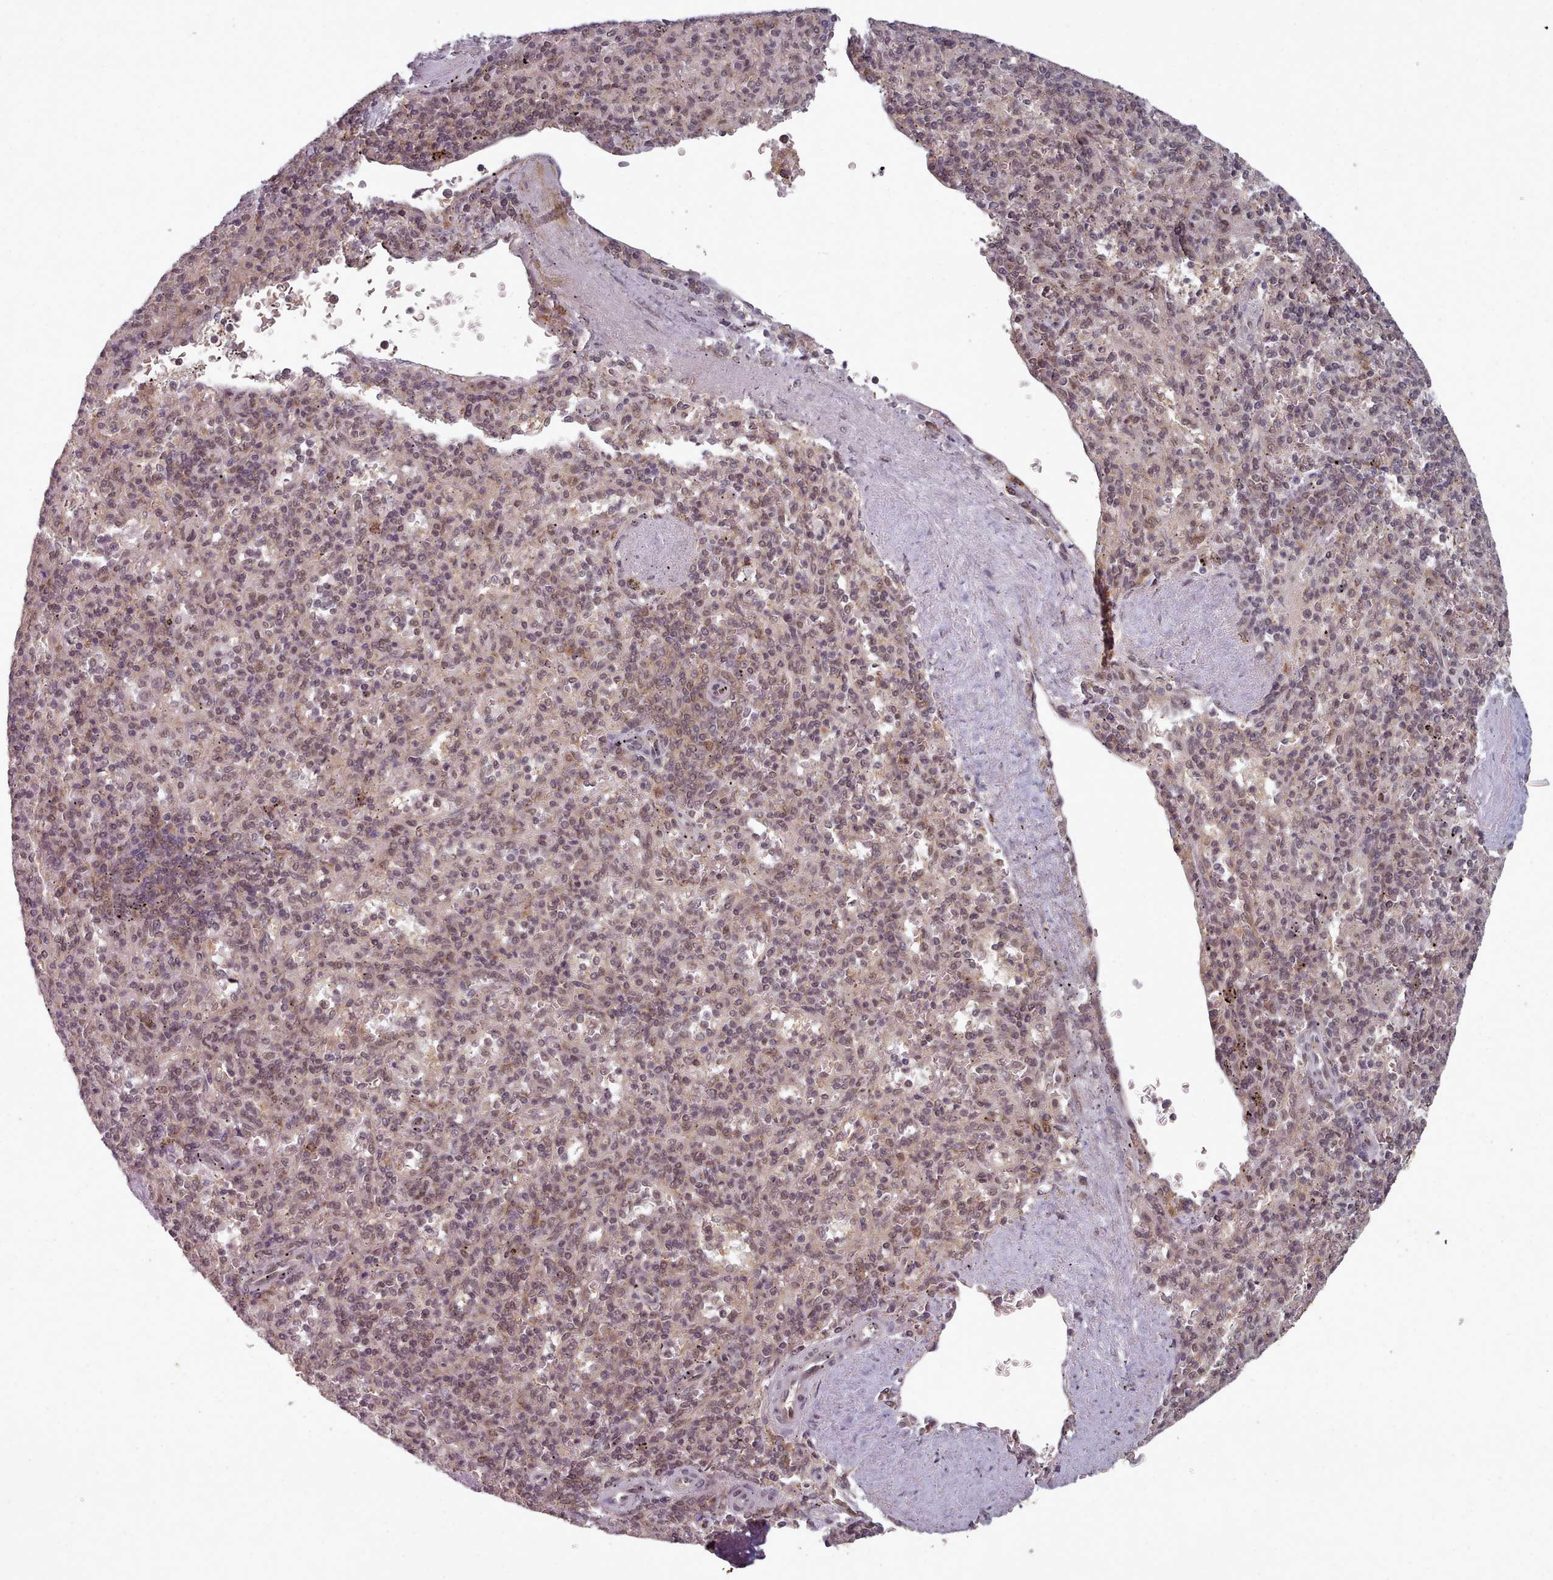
{"staining": {"intensity": "moderate", "quantity": "25%-75%", "location": "cytoplasmic/membranous,nuclear"}, "tissue": "spleen", "cell_type": "Cells in red pulp", "image_type": "normal", "snomed": [{"axis": "morphology", "description": "Normal tissue, NOS"}, {"axis": "topography", "description": "Spleen"}], "caption": "Brown immunohistochemical staining in unremarkable human spleen reveals moderate cytoplasmic/membranous,nuclear positivity in about 25%-75% of cells in red pulp. (IHC, brightfield microscopy, high magnification).", "gene": "DHX8", "patient": {"sex": "male", "age": 82}}